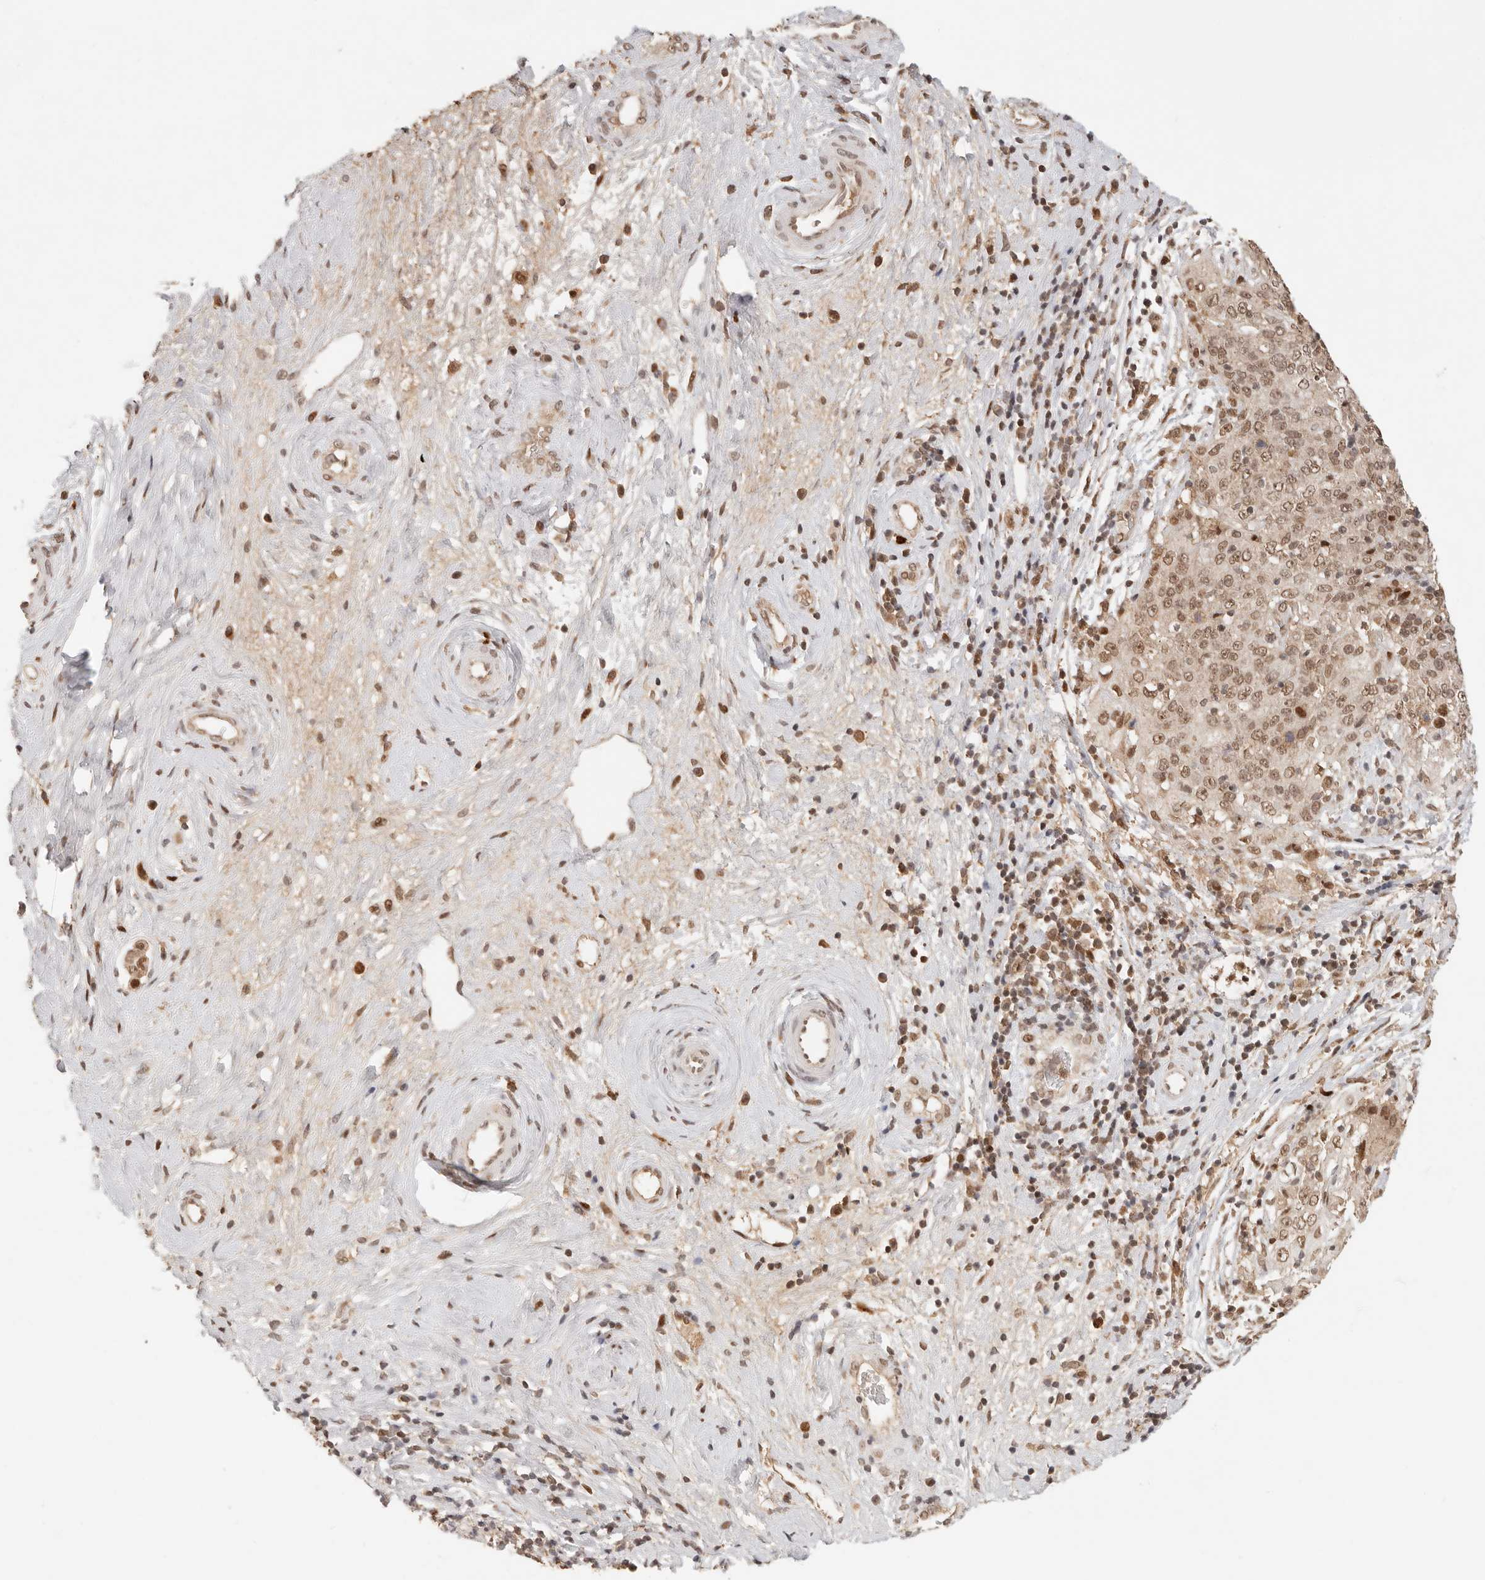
{"staining": {"intensity": "moderate", "quantity": ">75%", "location": "nuclear"}, "tissue": "cervical cancer", "cell_type": "Tumor cells", "image_type": "cancer", "snomed": [{"axis": "morphology", "description": "Squamous cell carcinoma, NOS"}, {"axis": "topography", "description": "Cervix"}], "caption": "Cervical squamous cell carcinoma tissue reveals moderate nuclear positivity in about >75% of tumor cells", "gene": "NPAS2", "patient": {"sex": "female", "age": 48}}